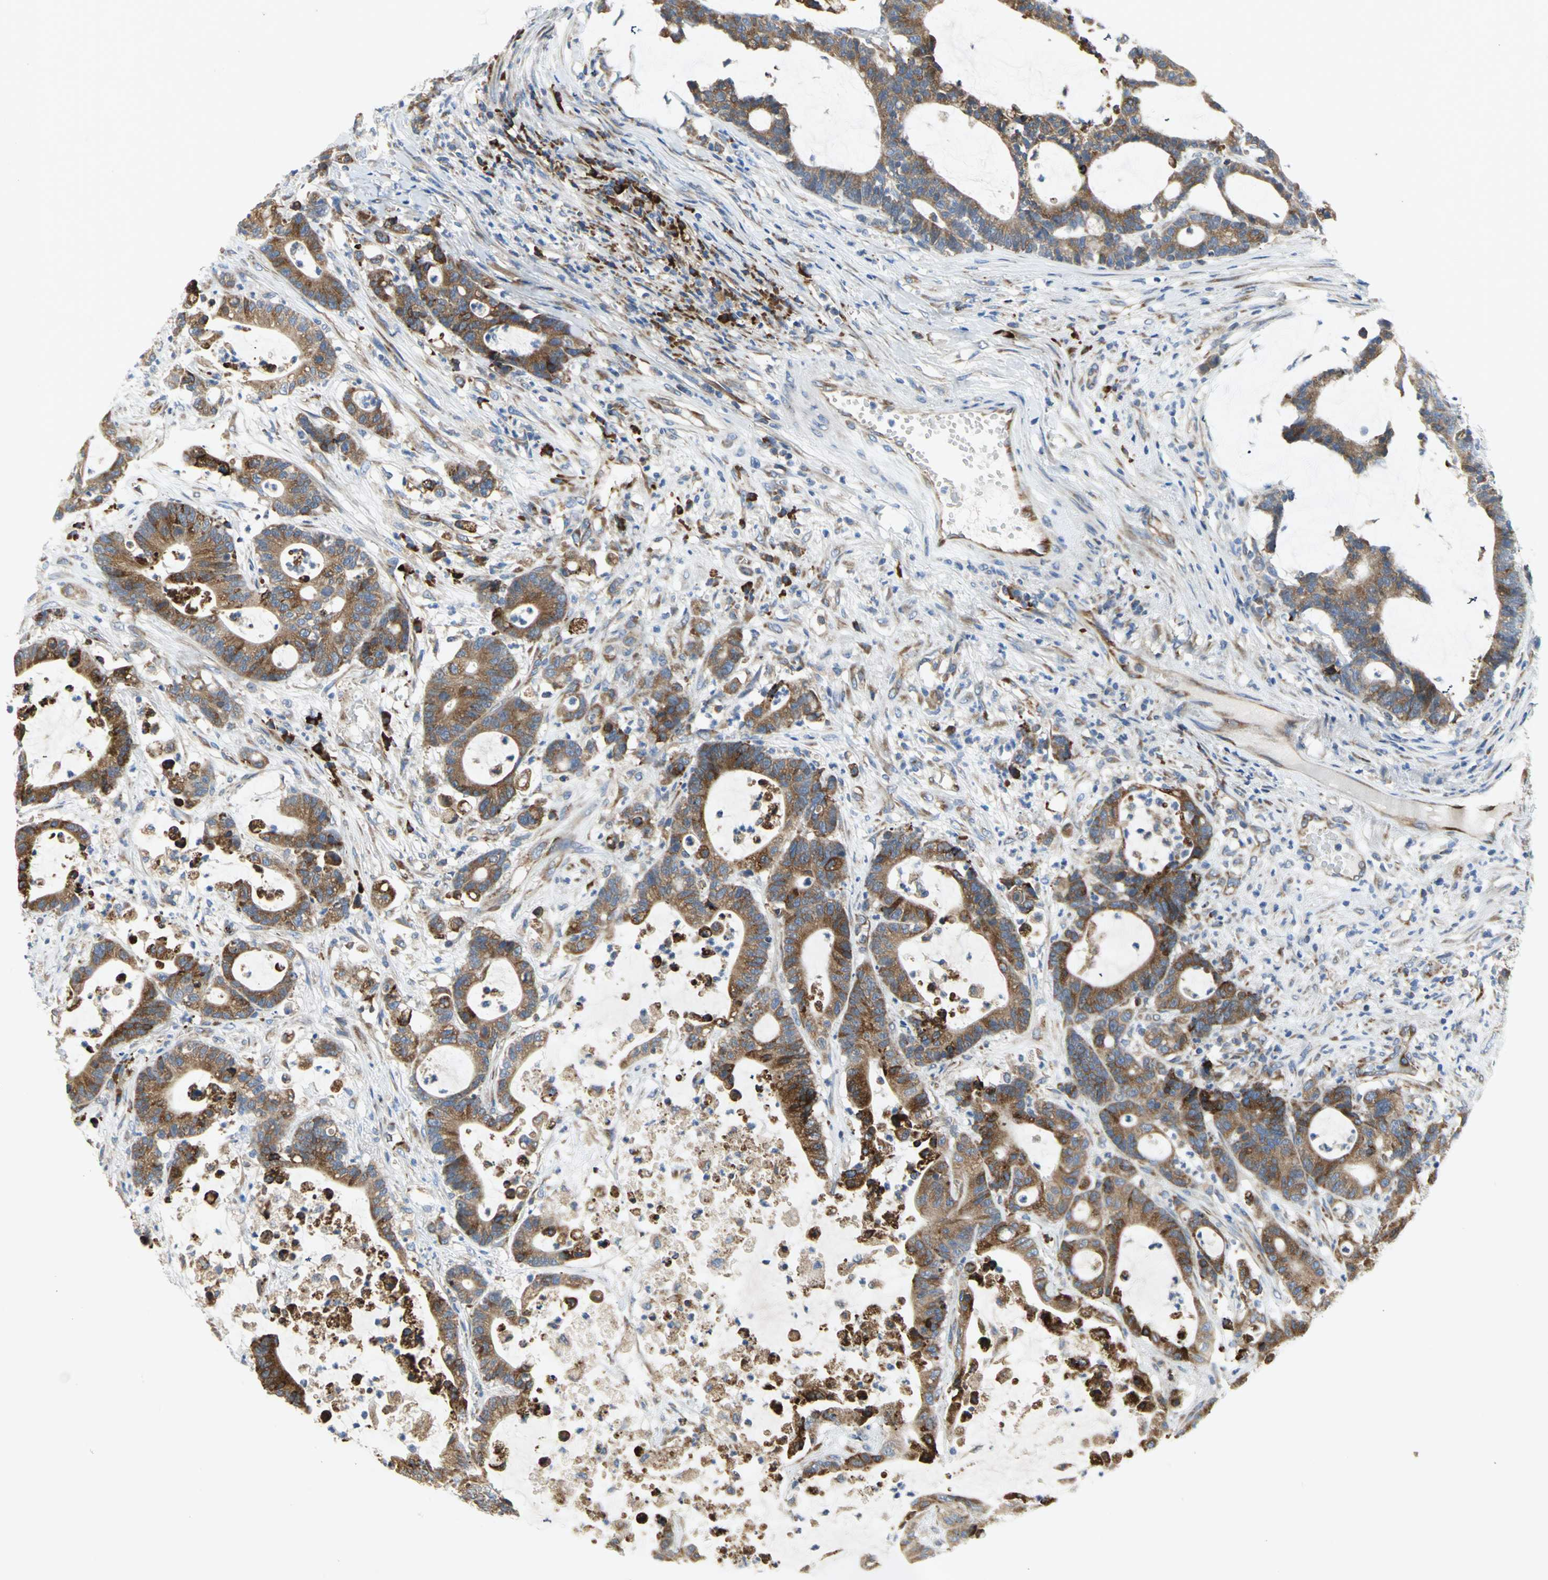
{"staining": {"intensity": "strong", "quantity": ">75%", "location": "cytoplasmic/membranous"}, "tissue": "colorectal cancer", "cell_type": "Tumor cells", "image_type": "cancer", "snomed": [{"axis": "morphology", "description": "Adenocarcinoma, NOS"}, {"axis": "topography", "description": "Colon"}], "caption": "Brown immunohistochemical staining in colorectal adenocarcinoma demonstrates strong cytoplasmic/membranous positivity in approximately >75% of tumor cells.", "gene": "TULP4", "patient": {"sex": "female", "age": 84}}